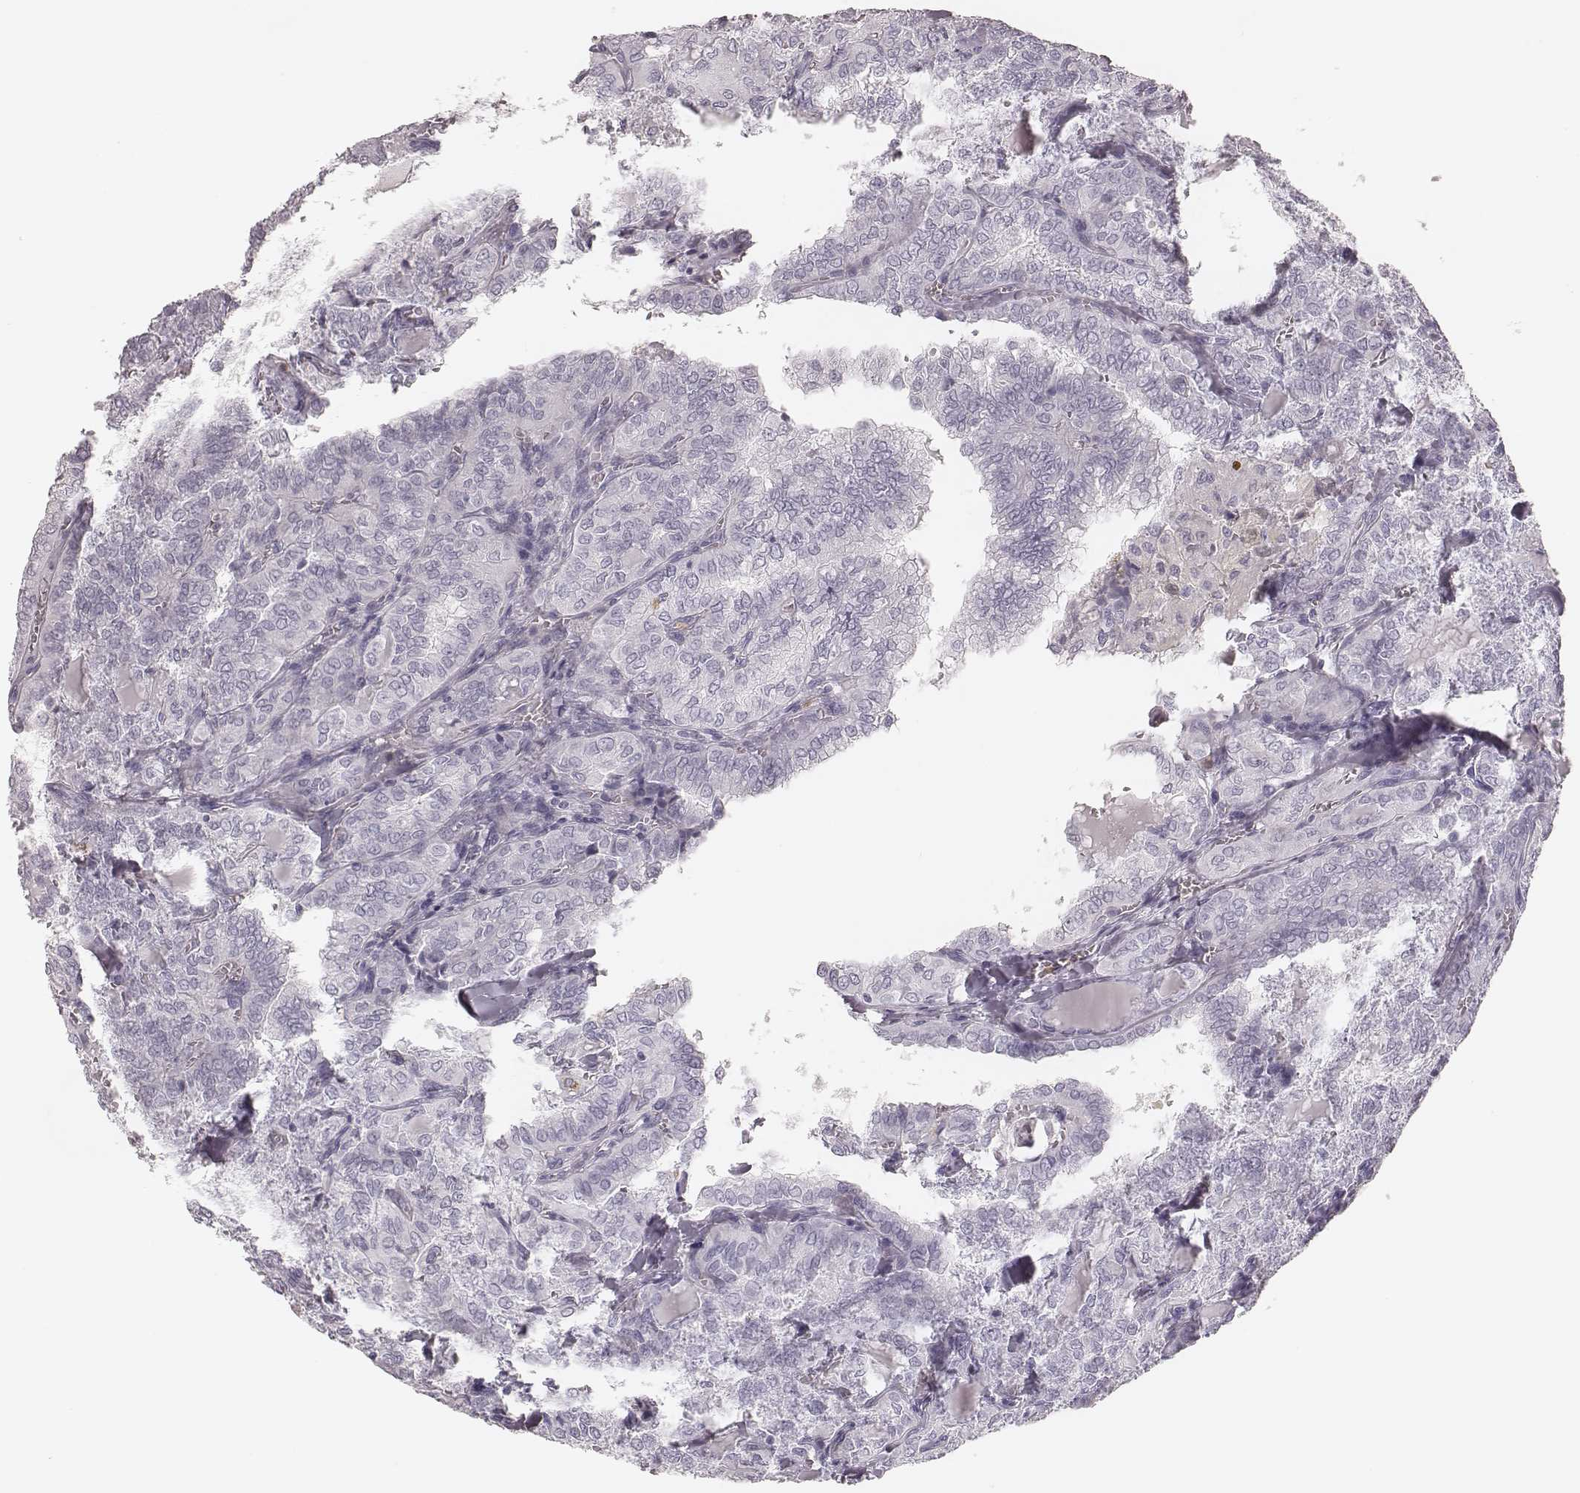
{"staining": {"intensity": "negative", "quantity": "none", "location": "none"}, "tissue": "thyroid cancer", "cell_type": "Tumor cells", "image_type": "cancer", "snomed": [{"axis": "morphology", "description": "Papillary adenocarcinoma, NOS"}, {"axis": "topography", "description": "Thyroid gland"}], "caption": "This is a image of IHC staining of thyroid cancer, which shows no expression in tumor cells.", "gene": "ELANE", "patient": {"sex": "female", "age": 41}}